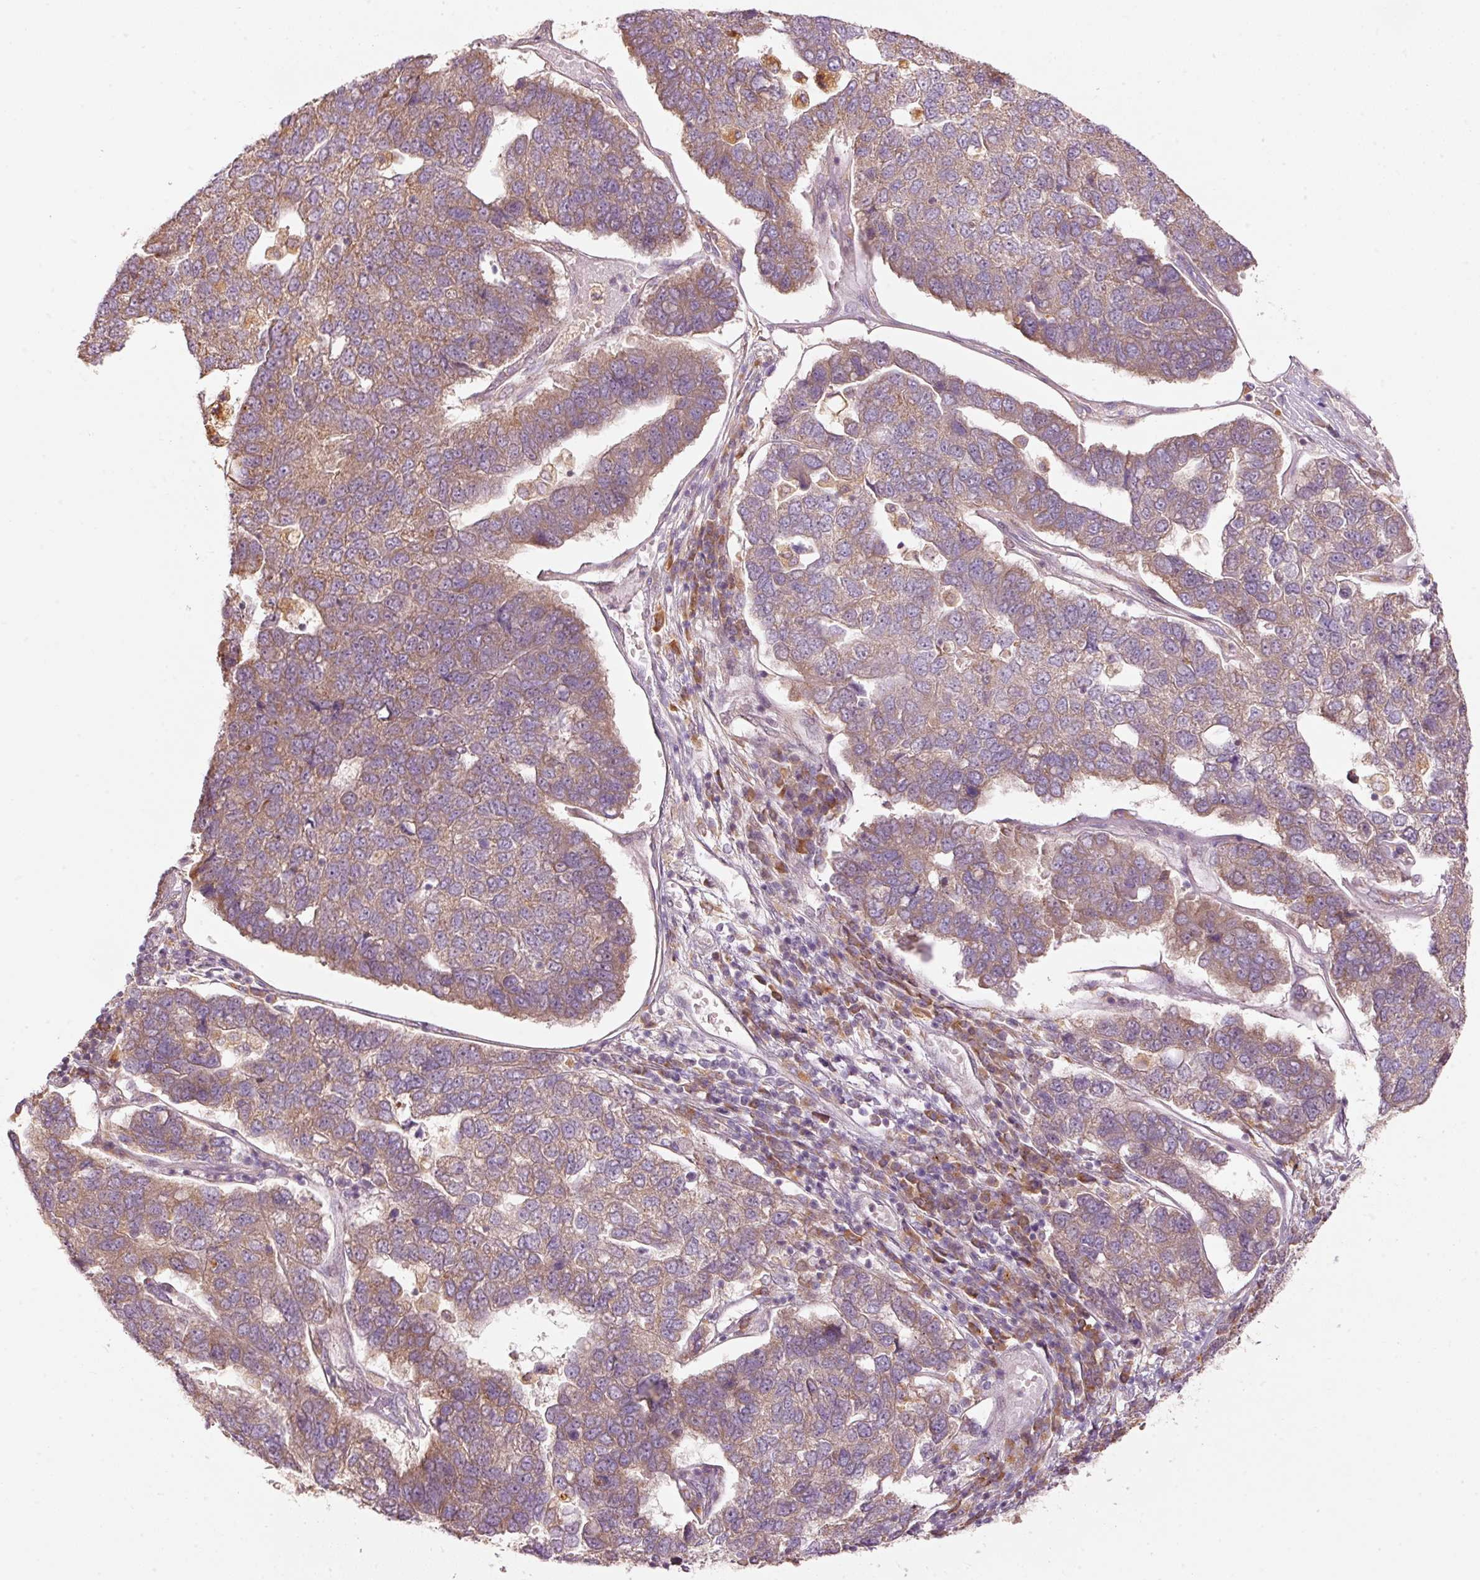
{"staining": {"intensity": "moderate", "quantity": ">75%", "location": "cytoplasmic/membranous"}, "tissue": "pancreatic cancer", "cell_type": "Tumor cells", "image_type": "cancer", "snomed": [{"axis": "morphology", "description": "Adenocarcinoma, NOS"}, {"axis": "topography", "description": "Pancreas"}], "caption": "Immunohistochemistry (IHC) staining of pancreatic adenocarcinoma, which shows medium levels of moderate cytoplasmic/membranous expression in approximately >75% of tumor cells indicating moderate cytoplasmic/membranous protein expression. The staining was performed using DAB (3,3'-diaminobenzidine) (brown) for protein detection and nuclei were counterstained in hematoxylin (blue).", "gene": "MAP10", "patient": {"sex": "female", "age": 61}}